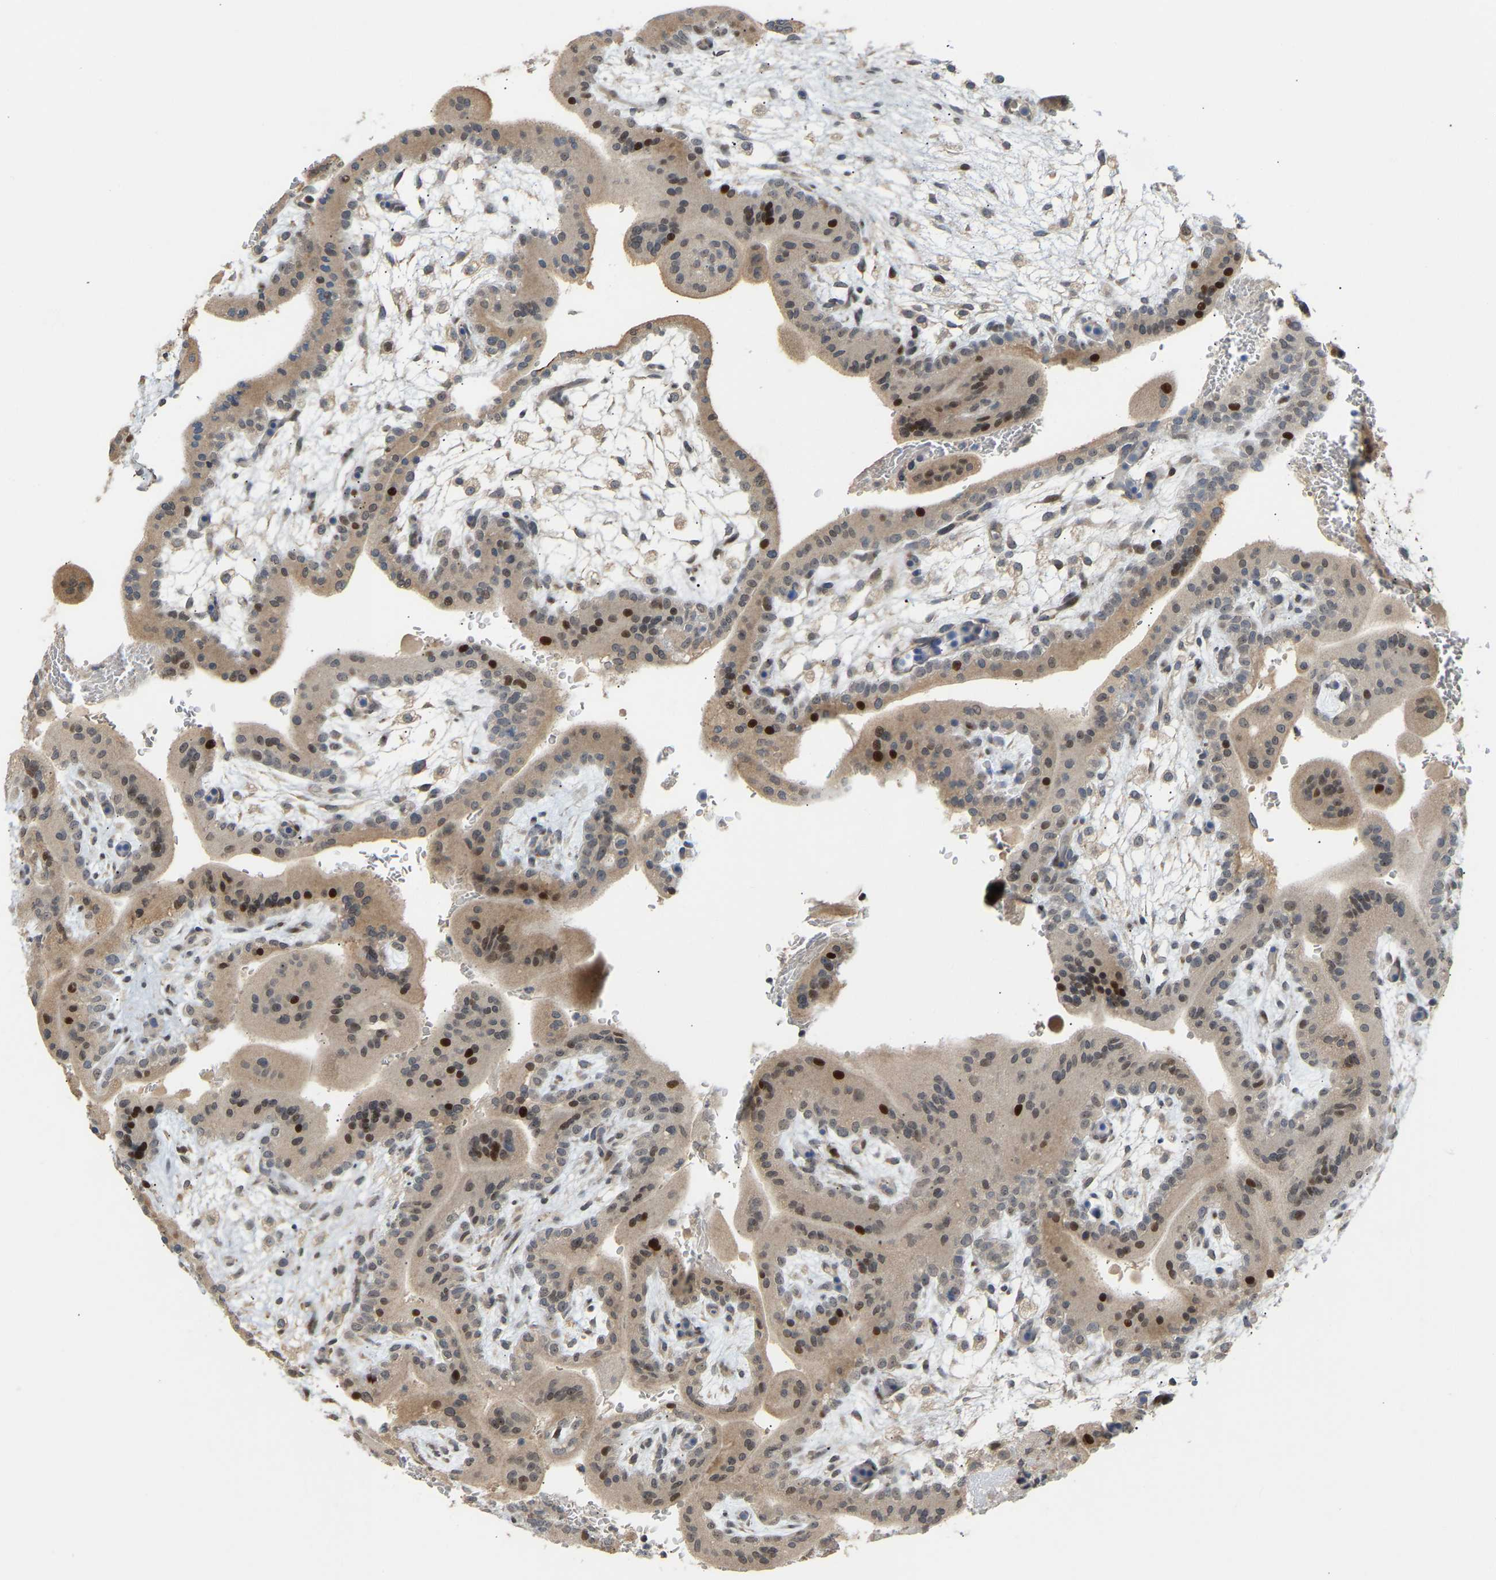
{"staining": {"intensity": "moderate", "quantity": ">75%", "location": "cytoplasmic/membranous,nuclear"}, "tissue": "placenta", "cell_type": "Decidual cells", "image_type": "normal", "snomed": [{"axis": "morphology", "description": "Normal tissue, NOS"}, {"axis": "topography", "description": "Placenta"}], "caption": "Human placenta stained for a protein (brown) exhibits moderate cytoplasmic/membranous,nuclear positive expression in approximately >75% of decidual cells.", "gene": "PTPN4", "patient": {"sex": "female", "age": 35}}